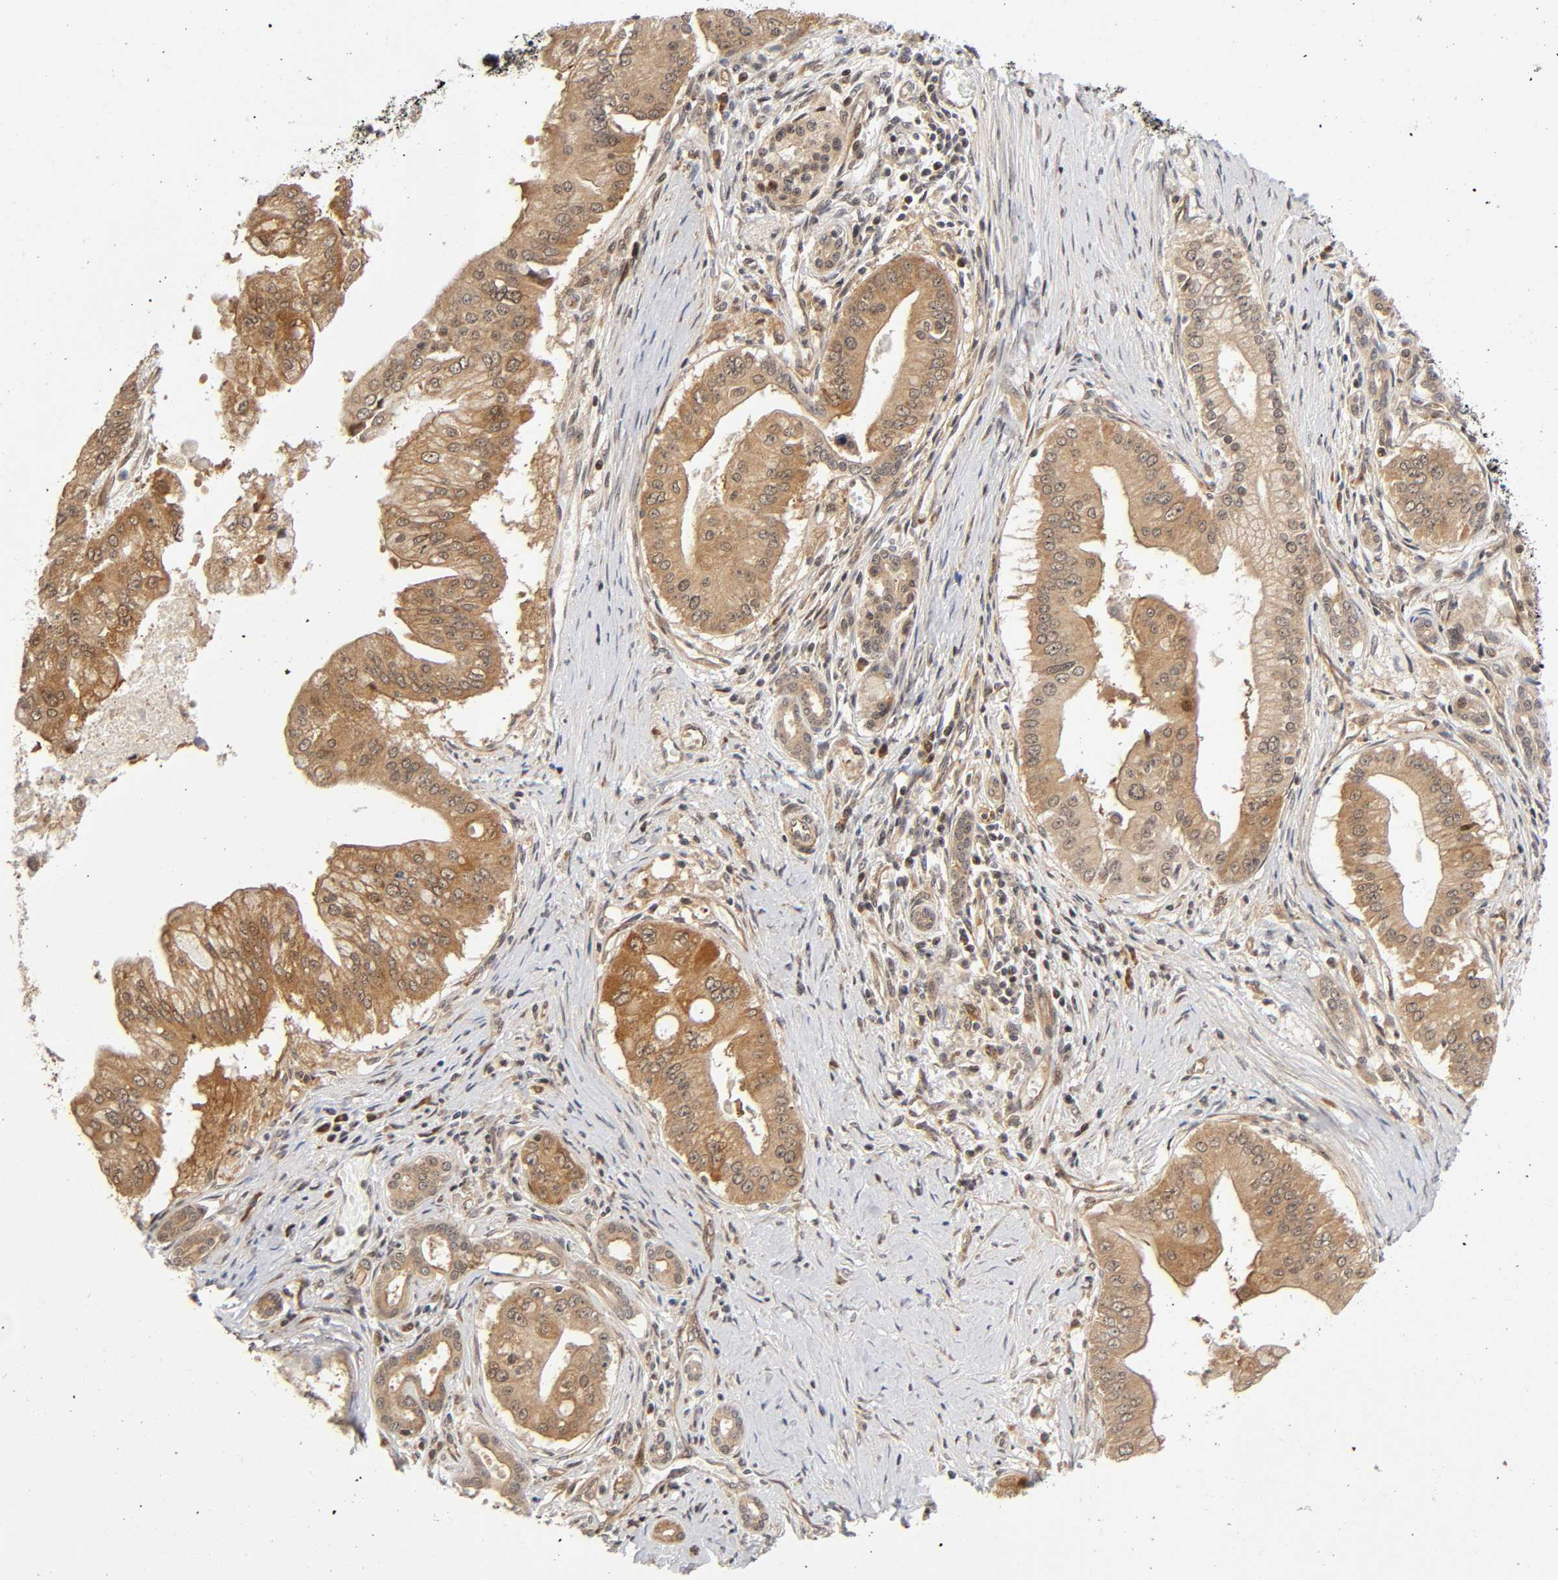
{"staining": {"intensity": "moderate", "quantity": ">75%", "location": "cytoplasmic/membranous"}, "tissue": "pancreatic cancer", "cell_type": "Tumor cells", "image_type": "cancer", "snomed": [{"axis": "morphology", "description": "Adenocarcinoma, NOS"}, {"axis": "topography", "description": "Pancreas"}], "caption": "The photomicrograph reveals immunohistochemical staining of pancreatic adenocarcinoma. There is moderate cytoplasmic/membranous expression is appreciated in about >75% of tumor cells. Nuclei are stained in blue.", "gene": "IQCJ-SCHIP1", "patient": {"sex": "male", "age": 59}}